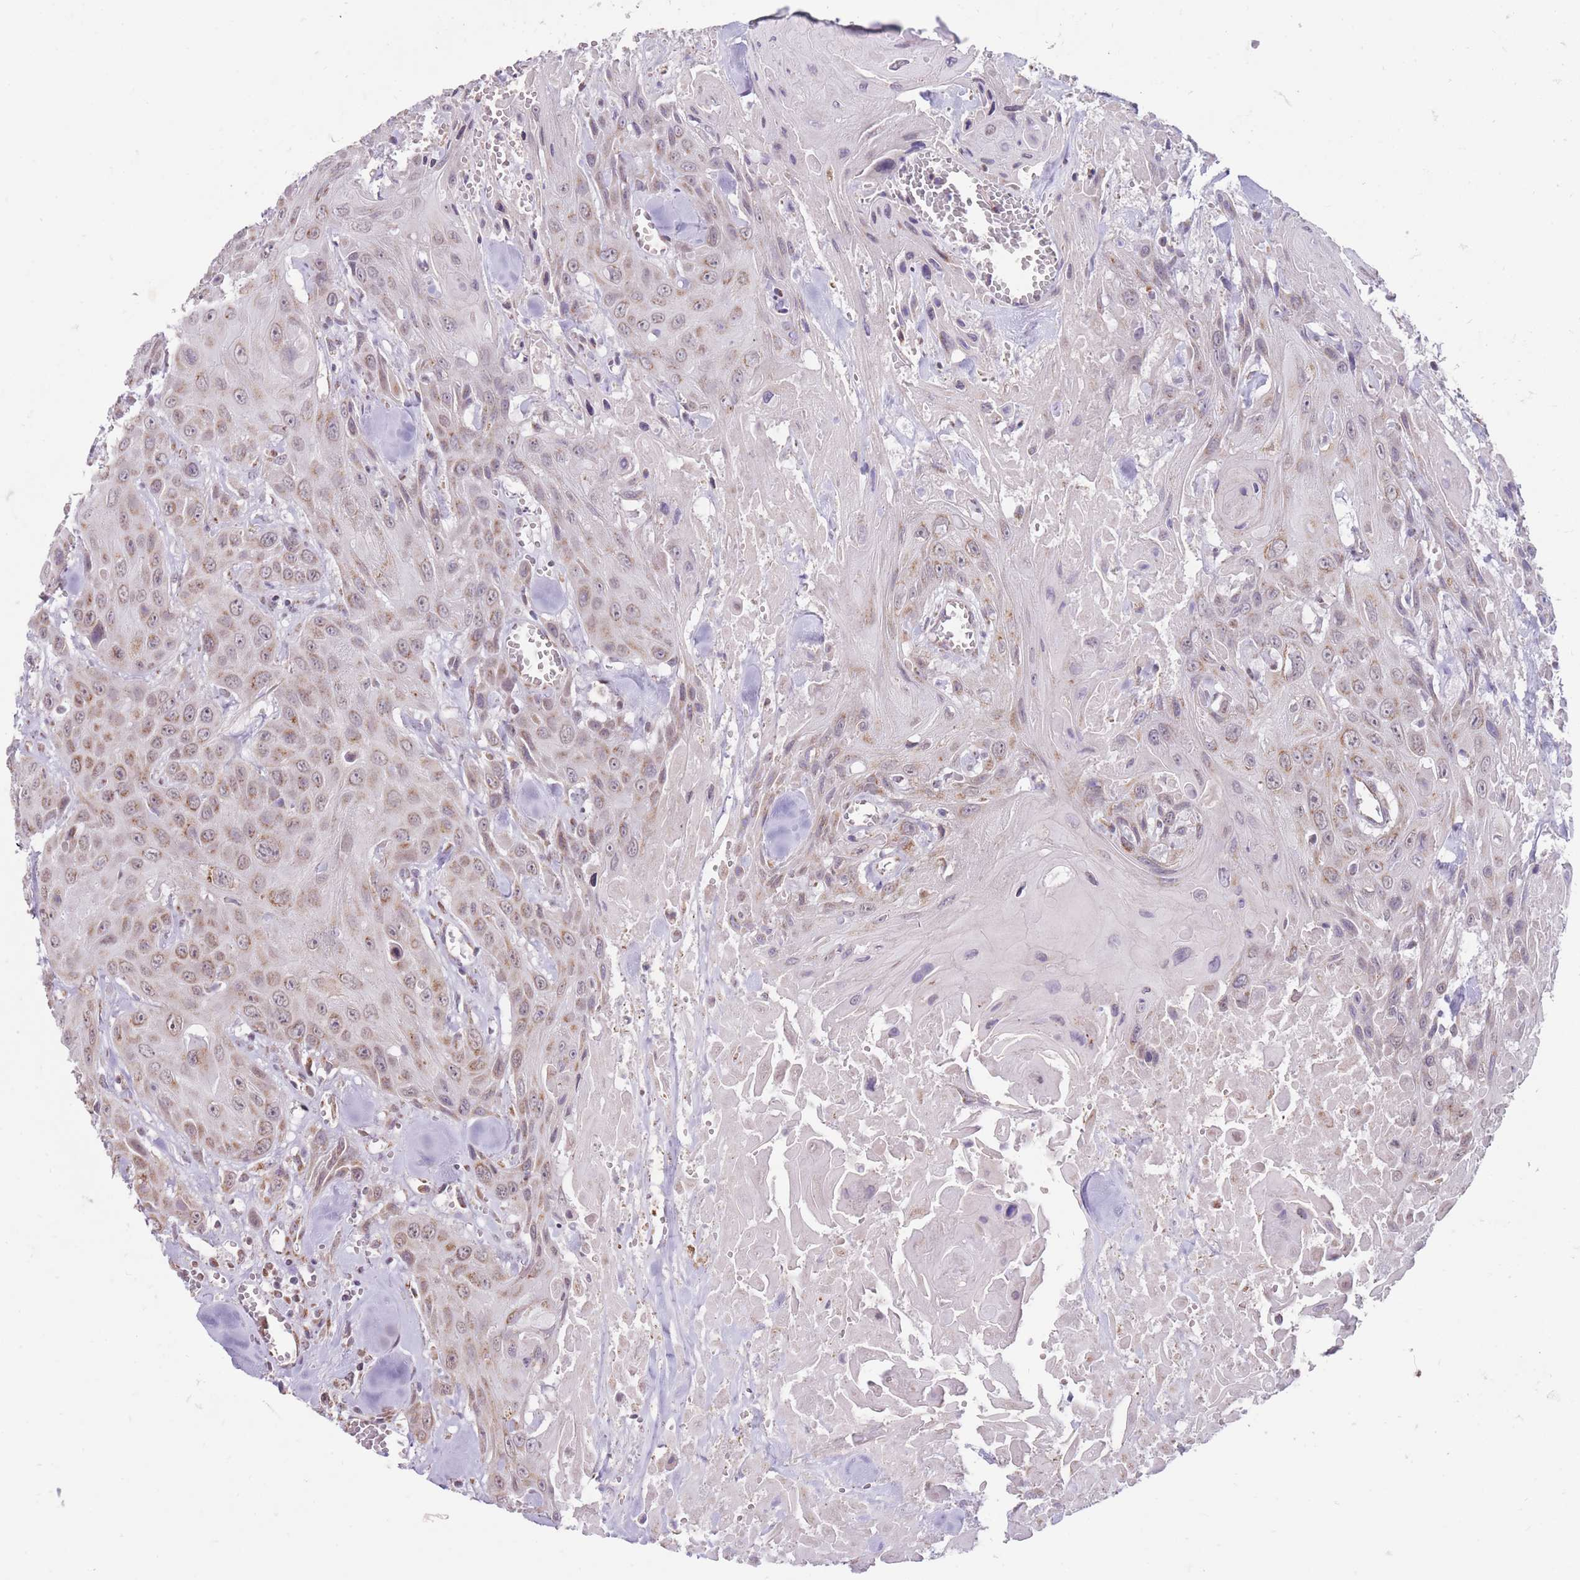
{"staining": {"intensity": "weak", "quantity": "25%-75%", "location": "cytoplasmic/membranous"}, "tissue": "head and neck cancer", "cell_type": "Tumor cells", "image_type": "cancer", "snomed": [{"axis": "morphology", "description": "Squamous cell carcinoma, NOS"}, {"axis": "topography", "description": "Head-Neck"}], "caption": "Protein staining of head and neck cancer (squamous cell carcinoma) tissue demonstrates weak cytoplasmic/membranous positivity in about 25%-75% of tumor cells.", "gene": "NELL1", "patient": {"sex": "male", "age": 81}}